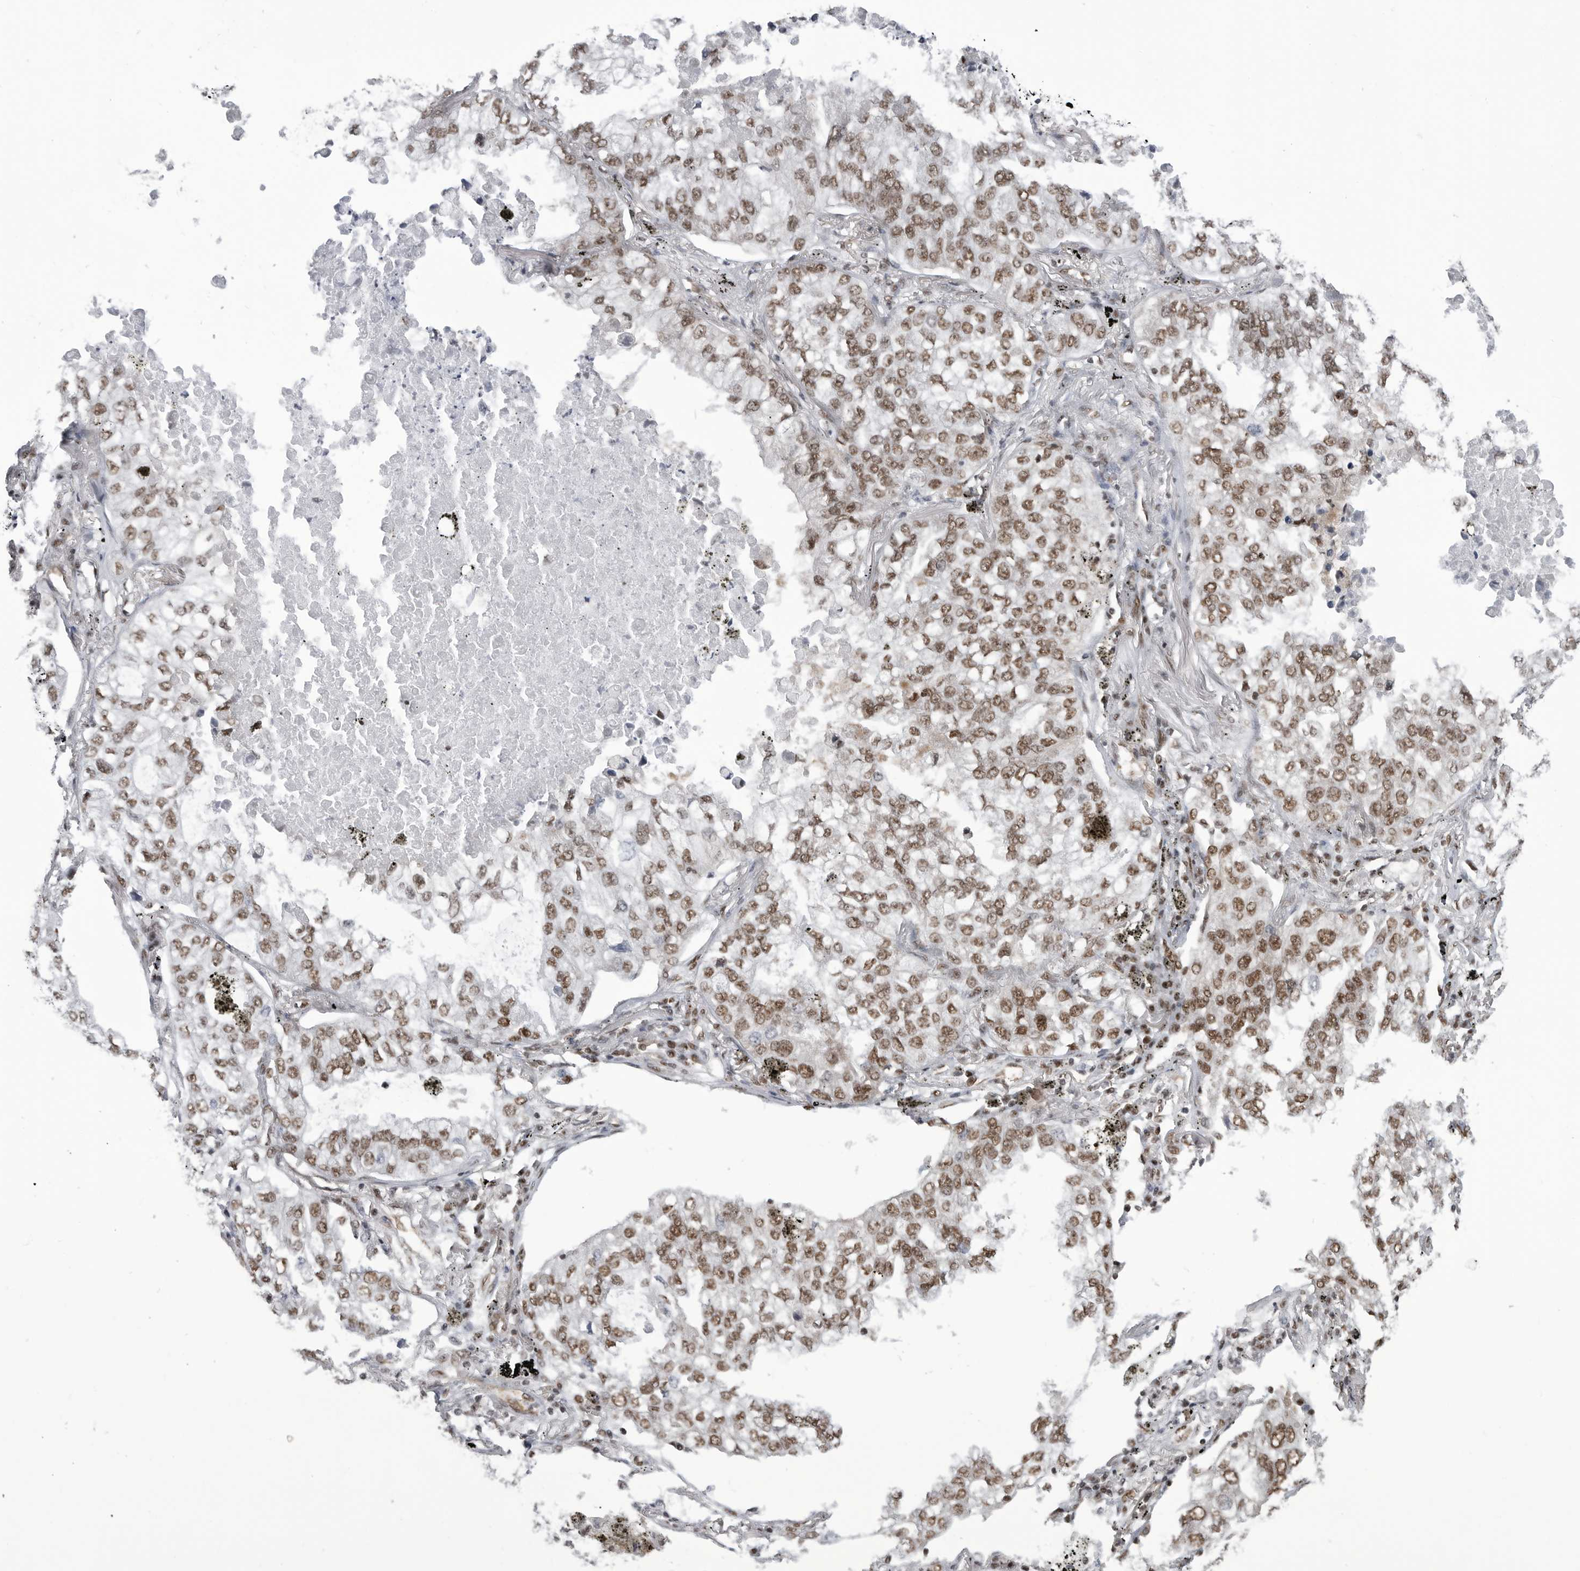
{"staining": {"intensity": "moderate", "quantity": ">75%", "location": "nuclear"}, "tissue": "lung cancer", "cell_type": "Tumor cells", "image_type": "cancer", "snomed": [{"axis": "morphology", "description": "Adenocarcinoma, NOS"}, {"axis": "topography", "description": "Lung"}], "caption": "Immunohistochemical staining of human lung cancer (adenocarcinoma) exhibits medium levels of moderate nuclear protein positivity in approximately >75% of tumor cells.", "gene": "RNF26", "patient": {"sex": "male", "age": 65}}